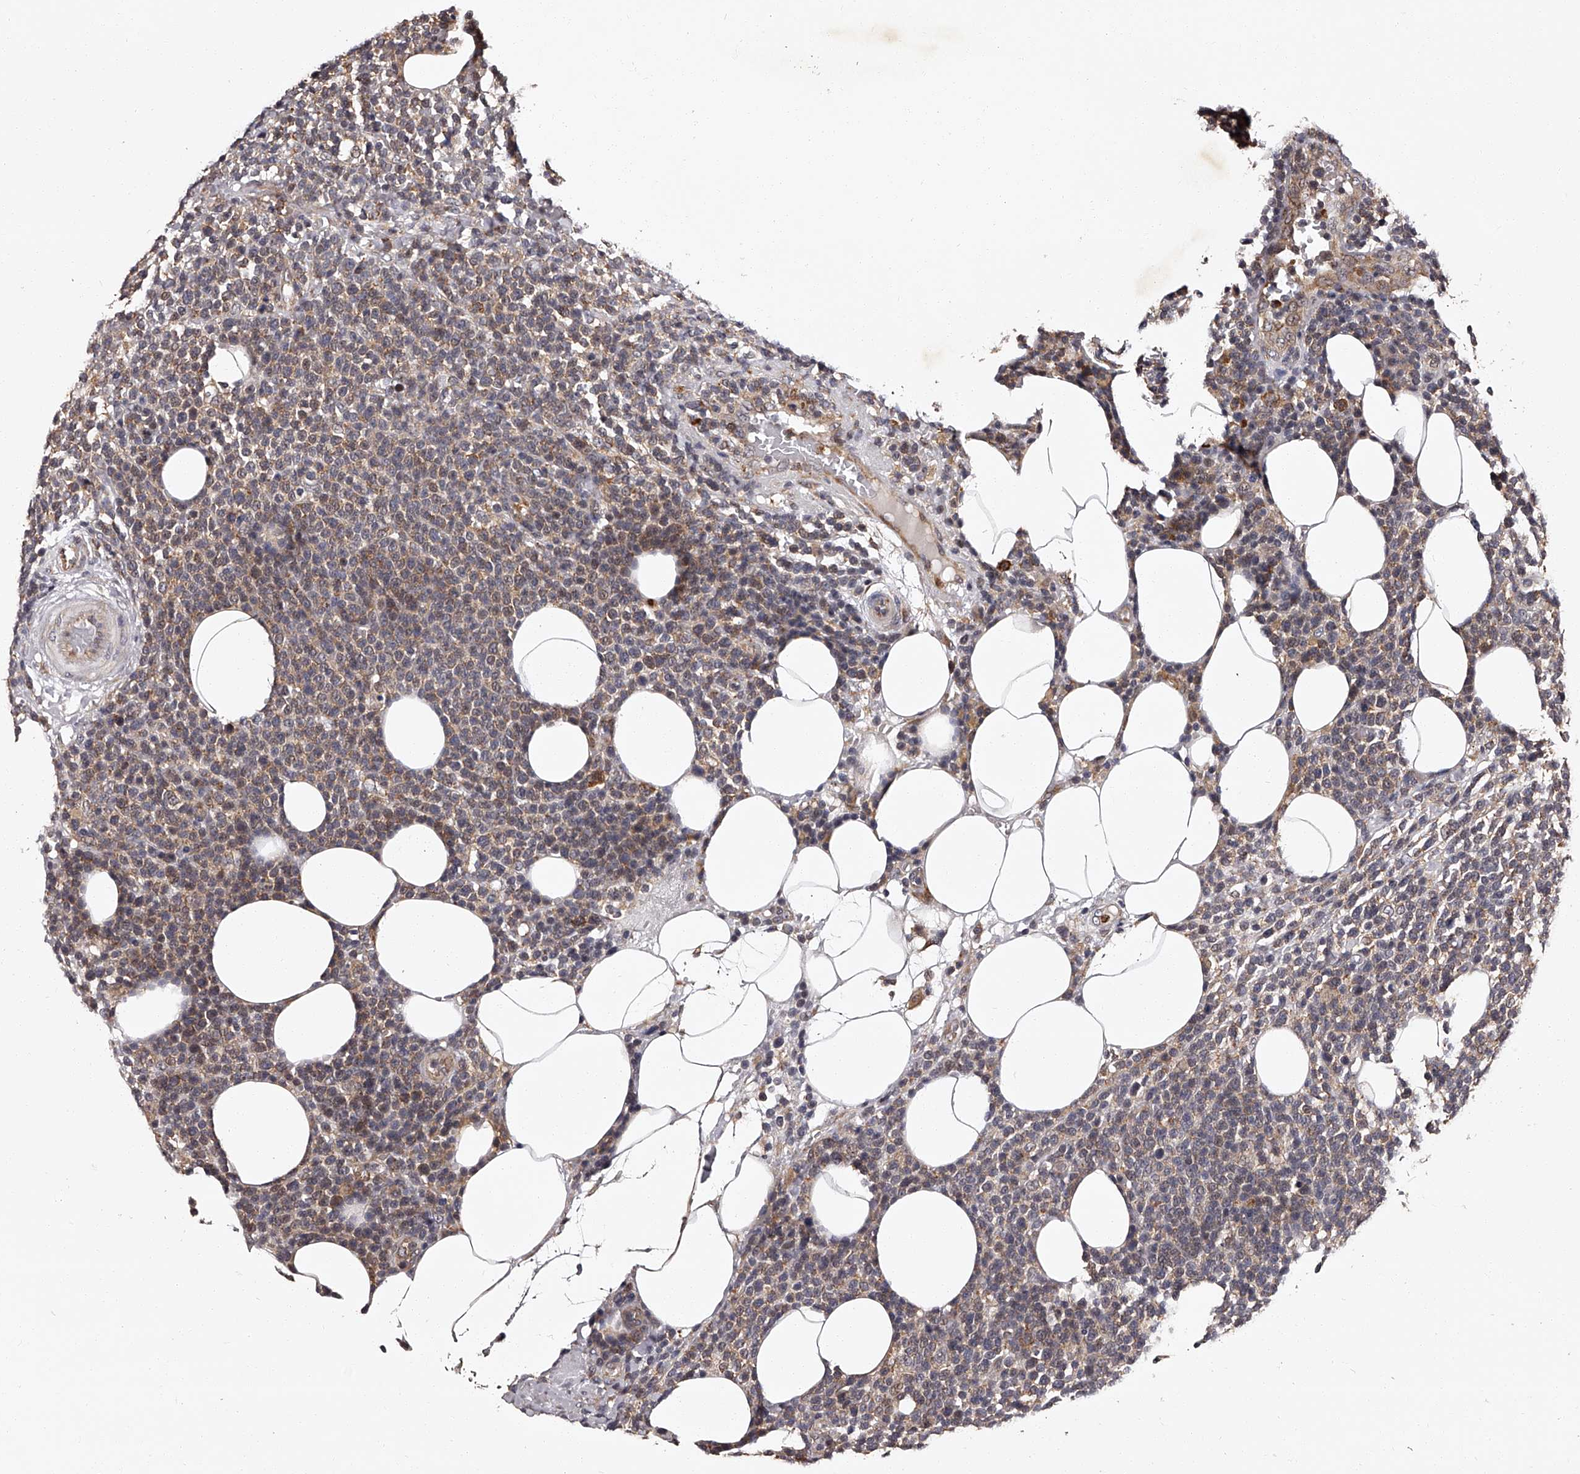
{"staining": {"intensity": "weak", "quantity": "25%-75%", "location": "cytoplasmic/membranous"}, "tissue": "lymphoma", "cell_type": "Tumor cells", "image_type": "cancer", "snomed": [{"axis": "morphology", "description": "Malignant lymphoma, non-Hodgkin's type, High grade"}, {"axis": "topography", "description": "Lymph node"}], "caption": "Immunohistochemical staining of human malignant lymphoma, non-Hodgkin's type (high-grade) demonstrates weak cytoplasmic/membranous protein expression in approximately 25%-75% of tumor cells.", "gene": "RSC1A1", "patient": {"sex": "male", "age": 61}}